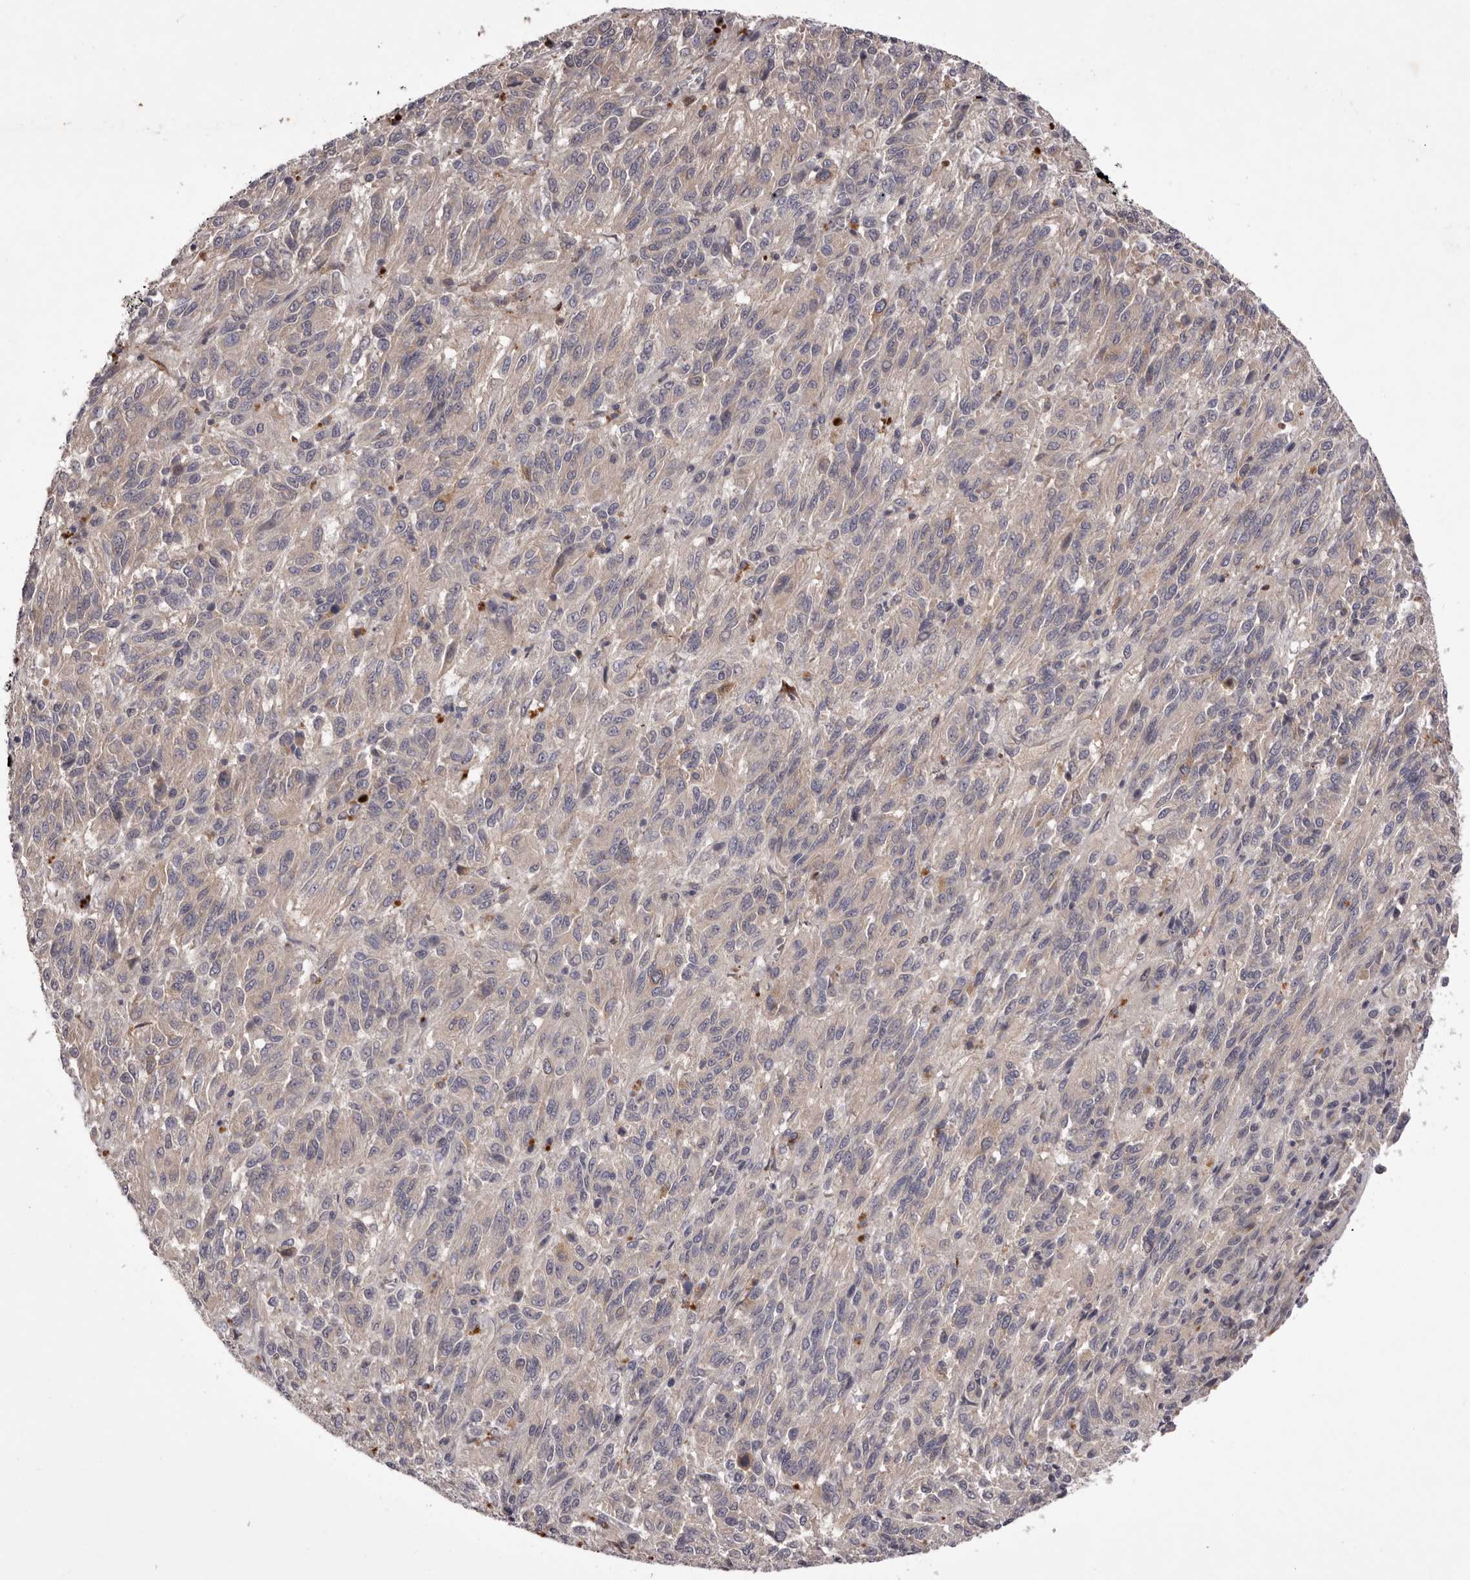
{"staining": {"intensity": "negative", "quantity": "none", "location": "none"}, "tissue": "melanoma", "cell_type": "Tumor cells", "image_type": "cancer", "snomed": [{"axis": "morphology", "description": "Malignant melanoma, Metastatic site"}, {"axis": "topography", "description": "Lung"}], "caption": "The micrograph exhibits no staining of tumor cells in melanoma.", "gene": "PNRC1", "patient": {"sex": "male", "age": 64}}